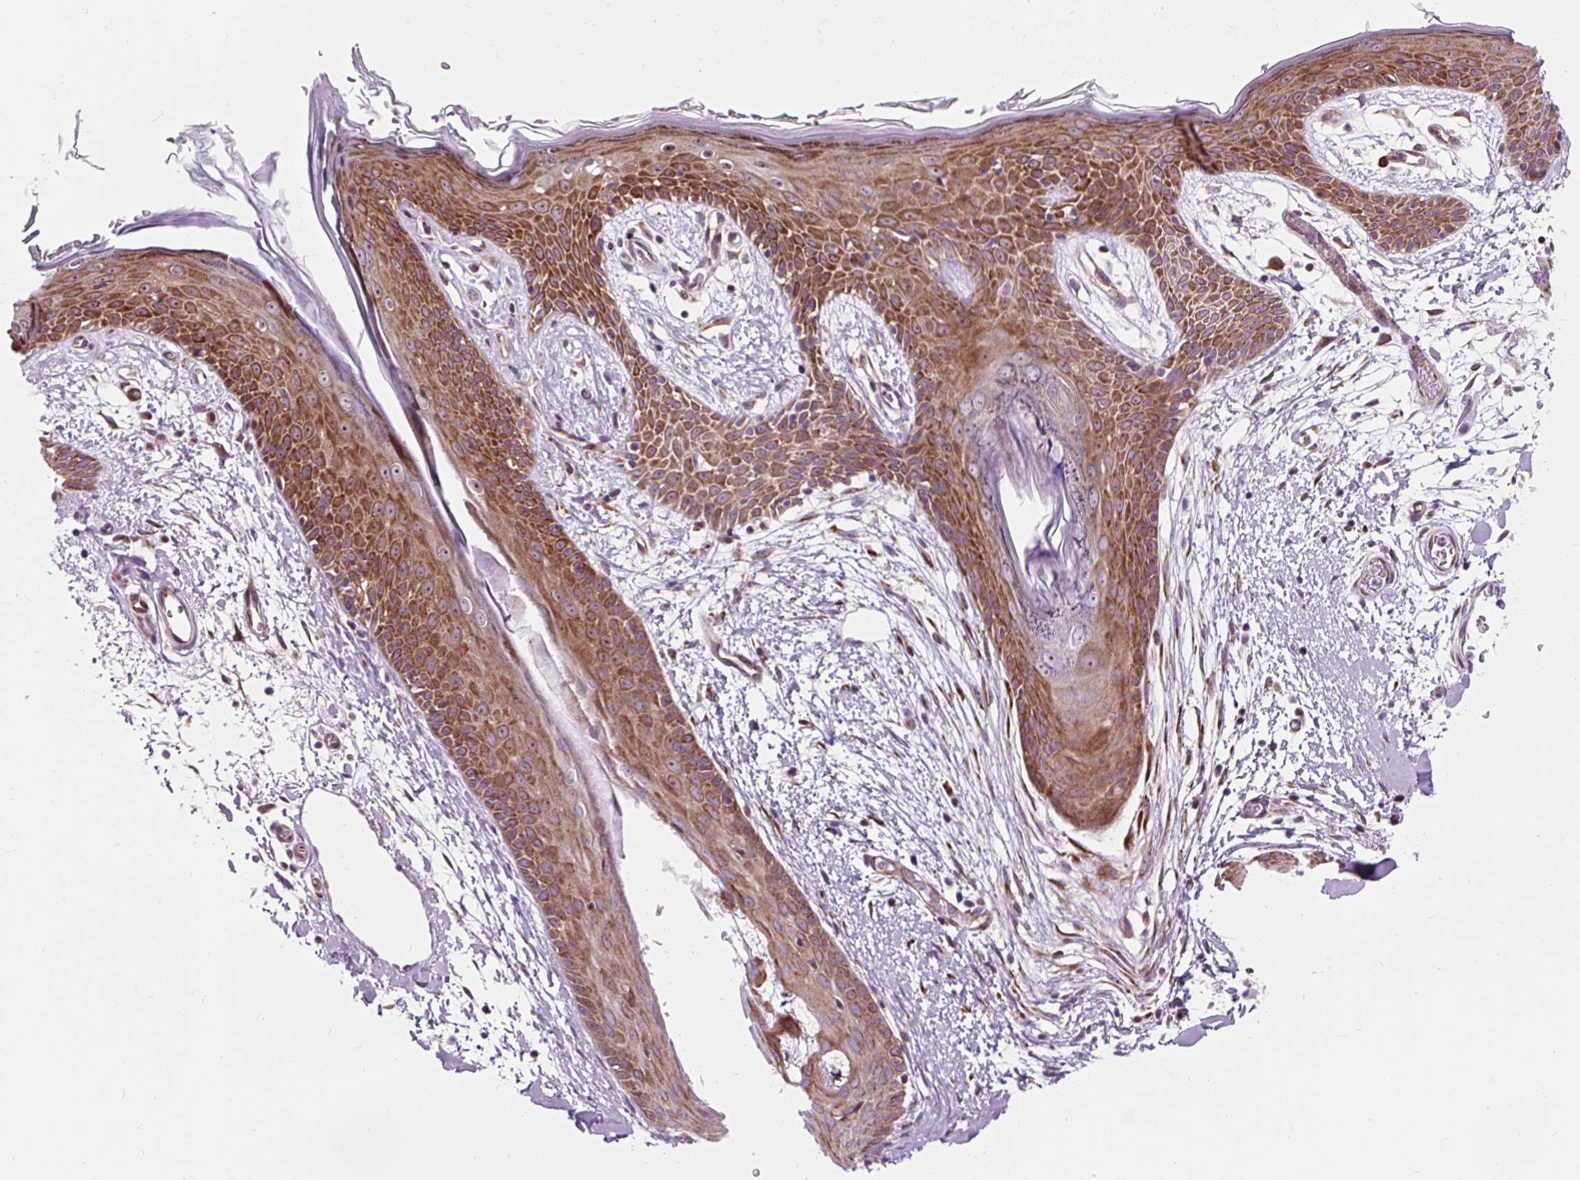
{"staining": {"intensity": "moderate", "quantity": ">75%", "location": "cytoplasmic/membranous"}, "tissue": "skin", "cell_type": "Fibroblasts", "image_type": "normal", "snomed": [{"axis": "morphology", "description": "Normal tissue, NOS"}, {"axis": "topography", "description": "Skin"}], "caption": "Immunohistochemical staining of unremarkable human skin displays moderate cytoplasmic/membranous protein expression in about >75% of fibroblasts. (DAB (3,3'-diaminobenzidine) = brown stain, brightfield microscopy at high magnification).", "gene": "CISD3", "patient": {"sex": "male", "age": 79}}